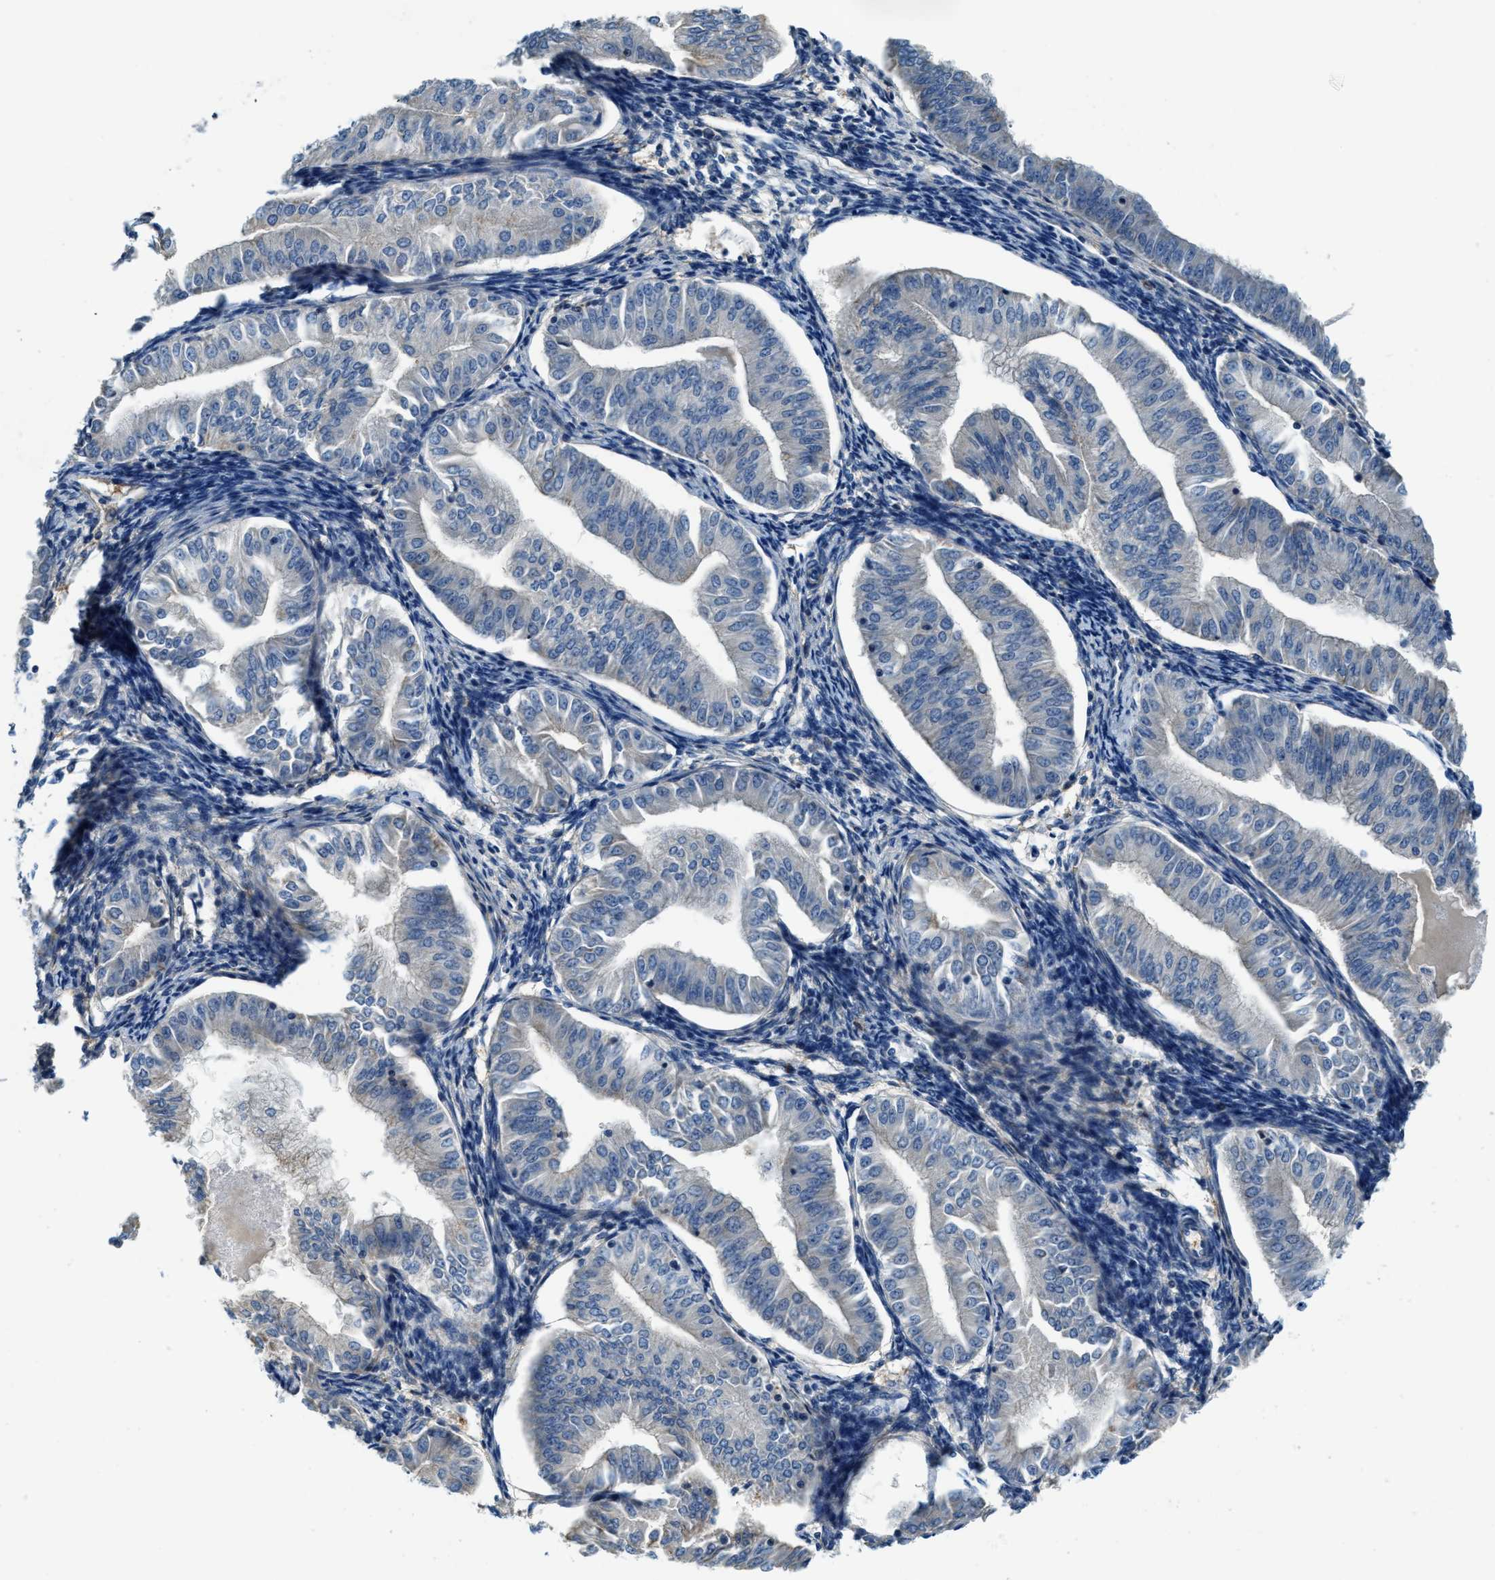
{"staining": {"intensity": "negative", "quantity": "none", "location": "none"}, "tissue": "endometrial cancer", "cell_type": "Tumor cells", "image_type": "cancer", "snomed": [{"axis": "morphology", "description": "Normal tissue, NOS"}, {"axis": "morphology", "description": "Adenocarcinoma, NOS"}, {"axis": "topography", "description": "Endometrium"}], "caption": "Tumor cells show no significant expression in endometrial adenocarcinoma. (DAB IHC with hematoxylin counter stain).", "gene": "MYO1G", "patient": {"sex": "female", "age": 53}}